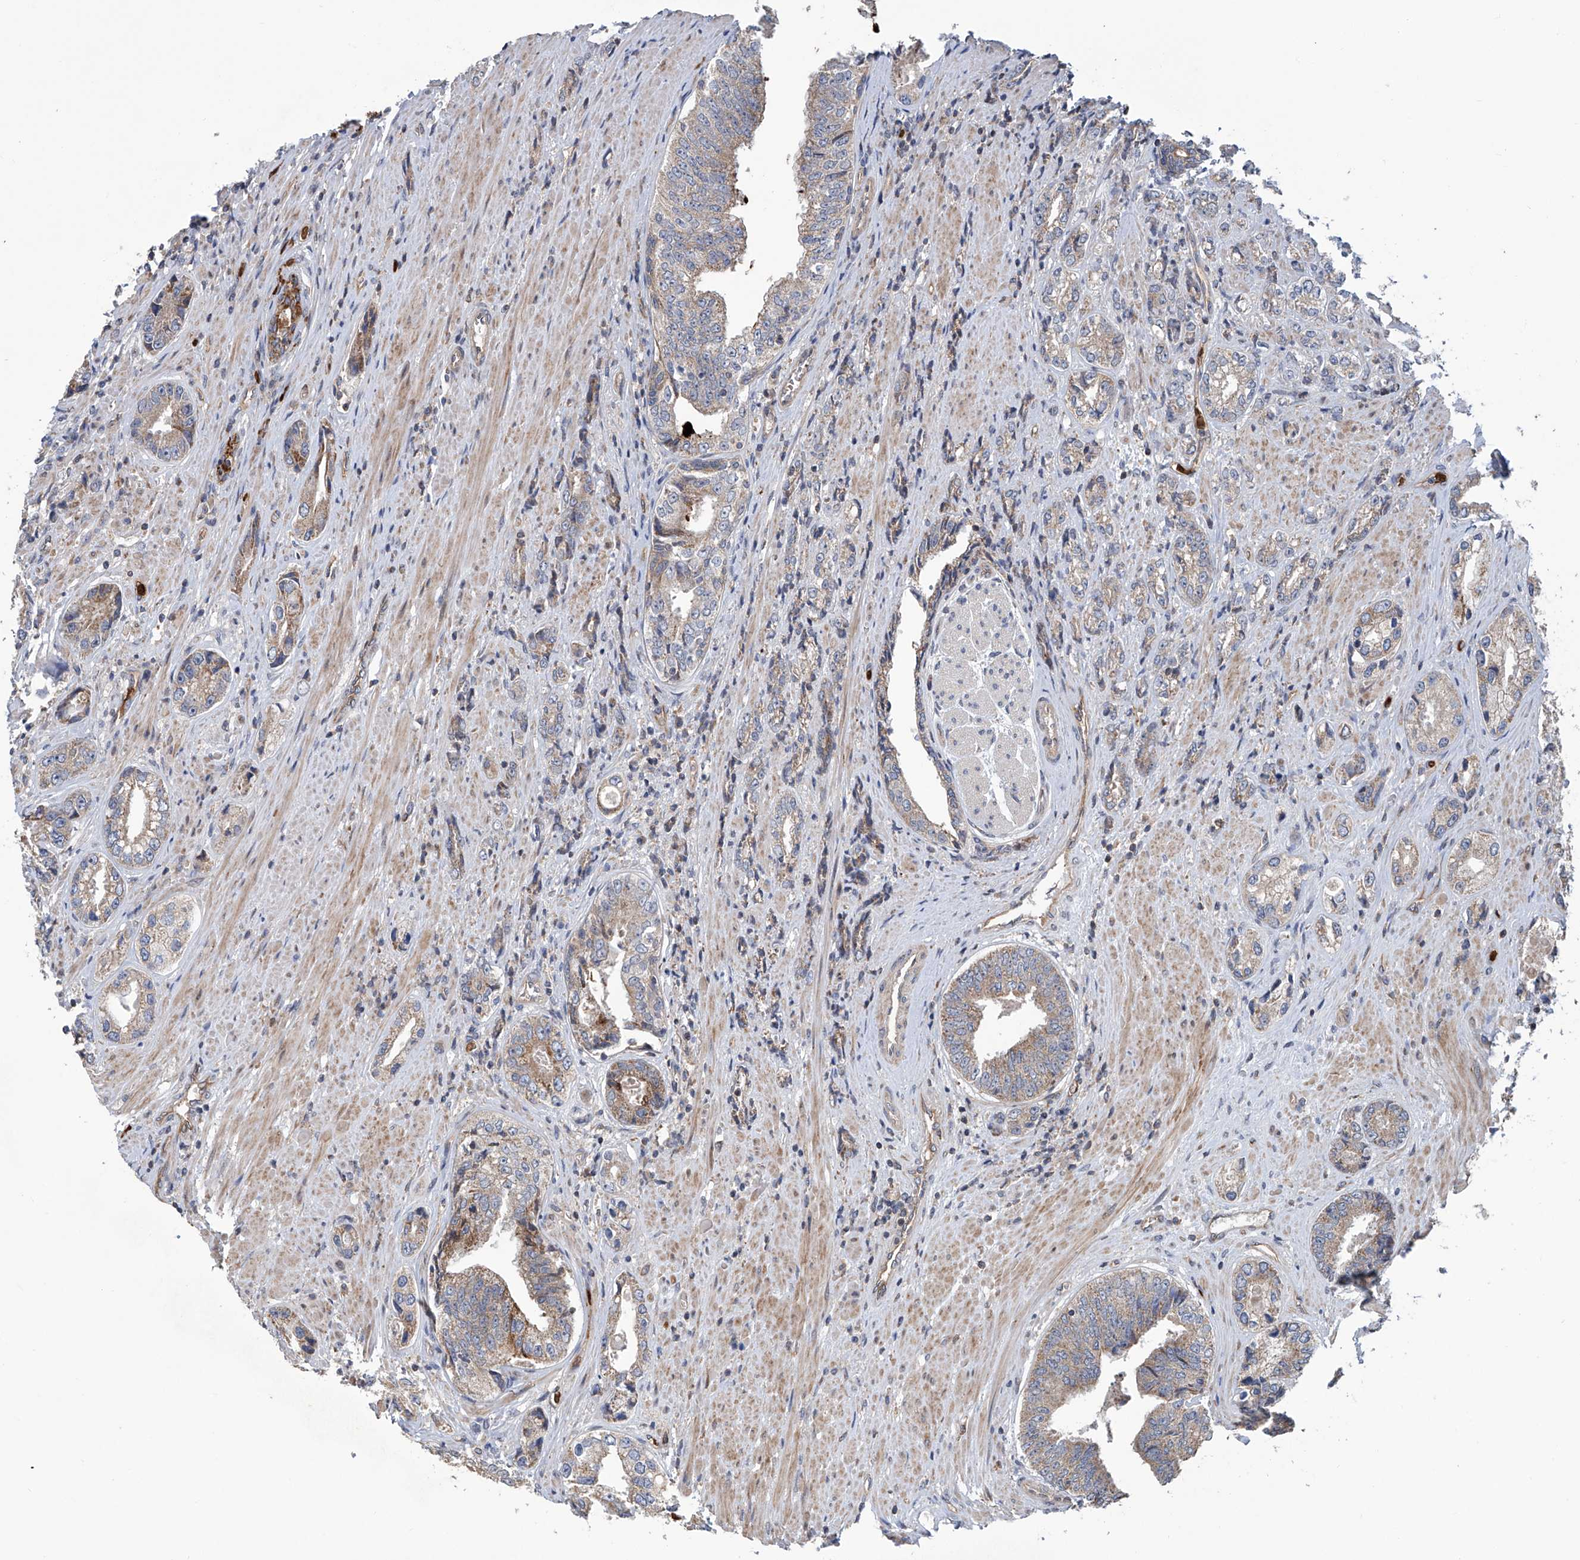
{"staining": {"intensity": "moderate", "quantity": "<25%", "location": "cytoplasmic/membranous"}, "tissue": "prostate cancer", "cell_type": "Tumor cells", "image_type": "cancer", "snomed": [{"axis": "morphology", "description": "Adenocarcinoma, High grade"}, {"axis": "topography", "description": "Prostate"}], "caption": "DAB immunohistochemical staining of human high-grade adenocarcinoma (prostate) demonstrates moderate cytoplasmic/membranous protein staining in about <25% of tumor cells.", "gene": "EIF2D", "patient": {"sex": "male", "age": 61}}